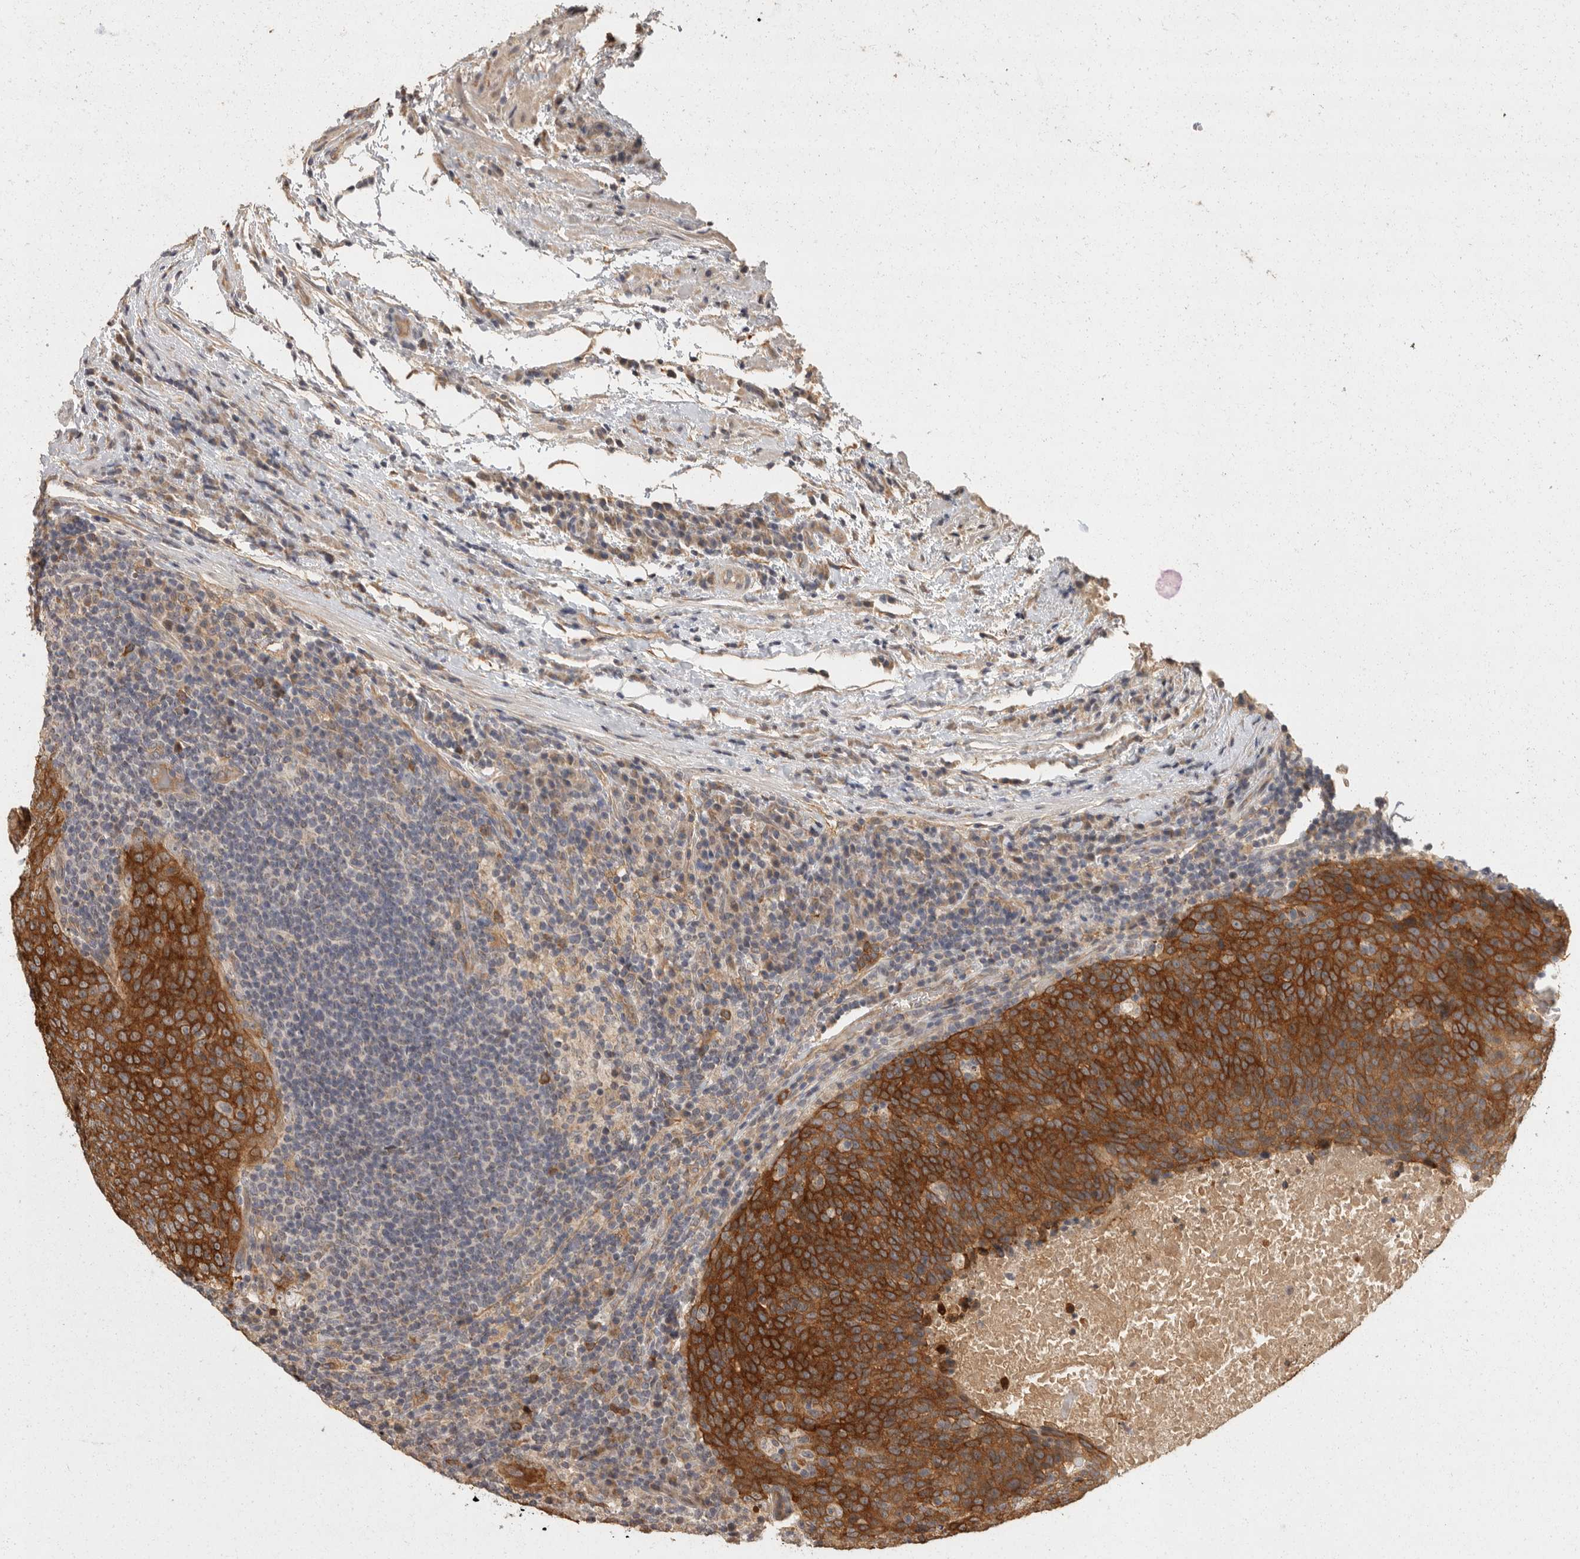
{"staining": {"intensity": "strong", "quantity": ">75%", "location": "cytoplasmic/membranous"}, "tissue": "head and neck cancer", "cell_type": "Tumor cells", "image_type": "cancer", "snomed": [{"axis": "morphology", "description": "Squamous cell carcinoma, NOS"}, {"axis": "morphology", "description": "Squamous cell carcinoma, metastatic, NOS"}, {"axis": "topography", "description": "Lymph node"}, {"axis": "topography", "description": "Head-Neck"}], "caption": "There is high levels of strong cytoplasmic/membranous expression in tumor cells of head and neck cancer, as demonstrated by immunohistochemical staining (brown color).", "gene": "BAIAP2", "patient": {"sex": "male", "age": 62}}